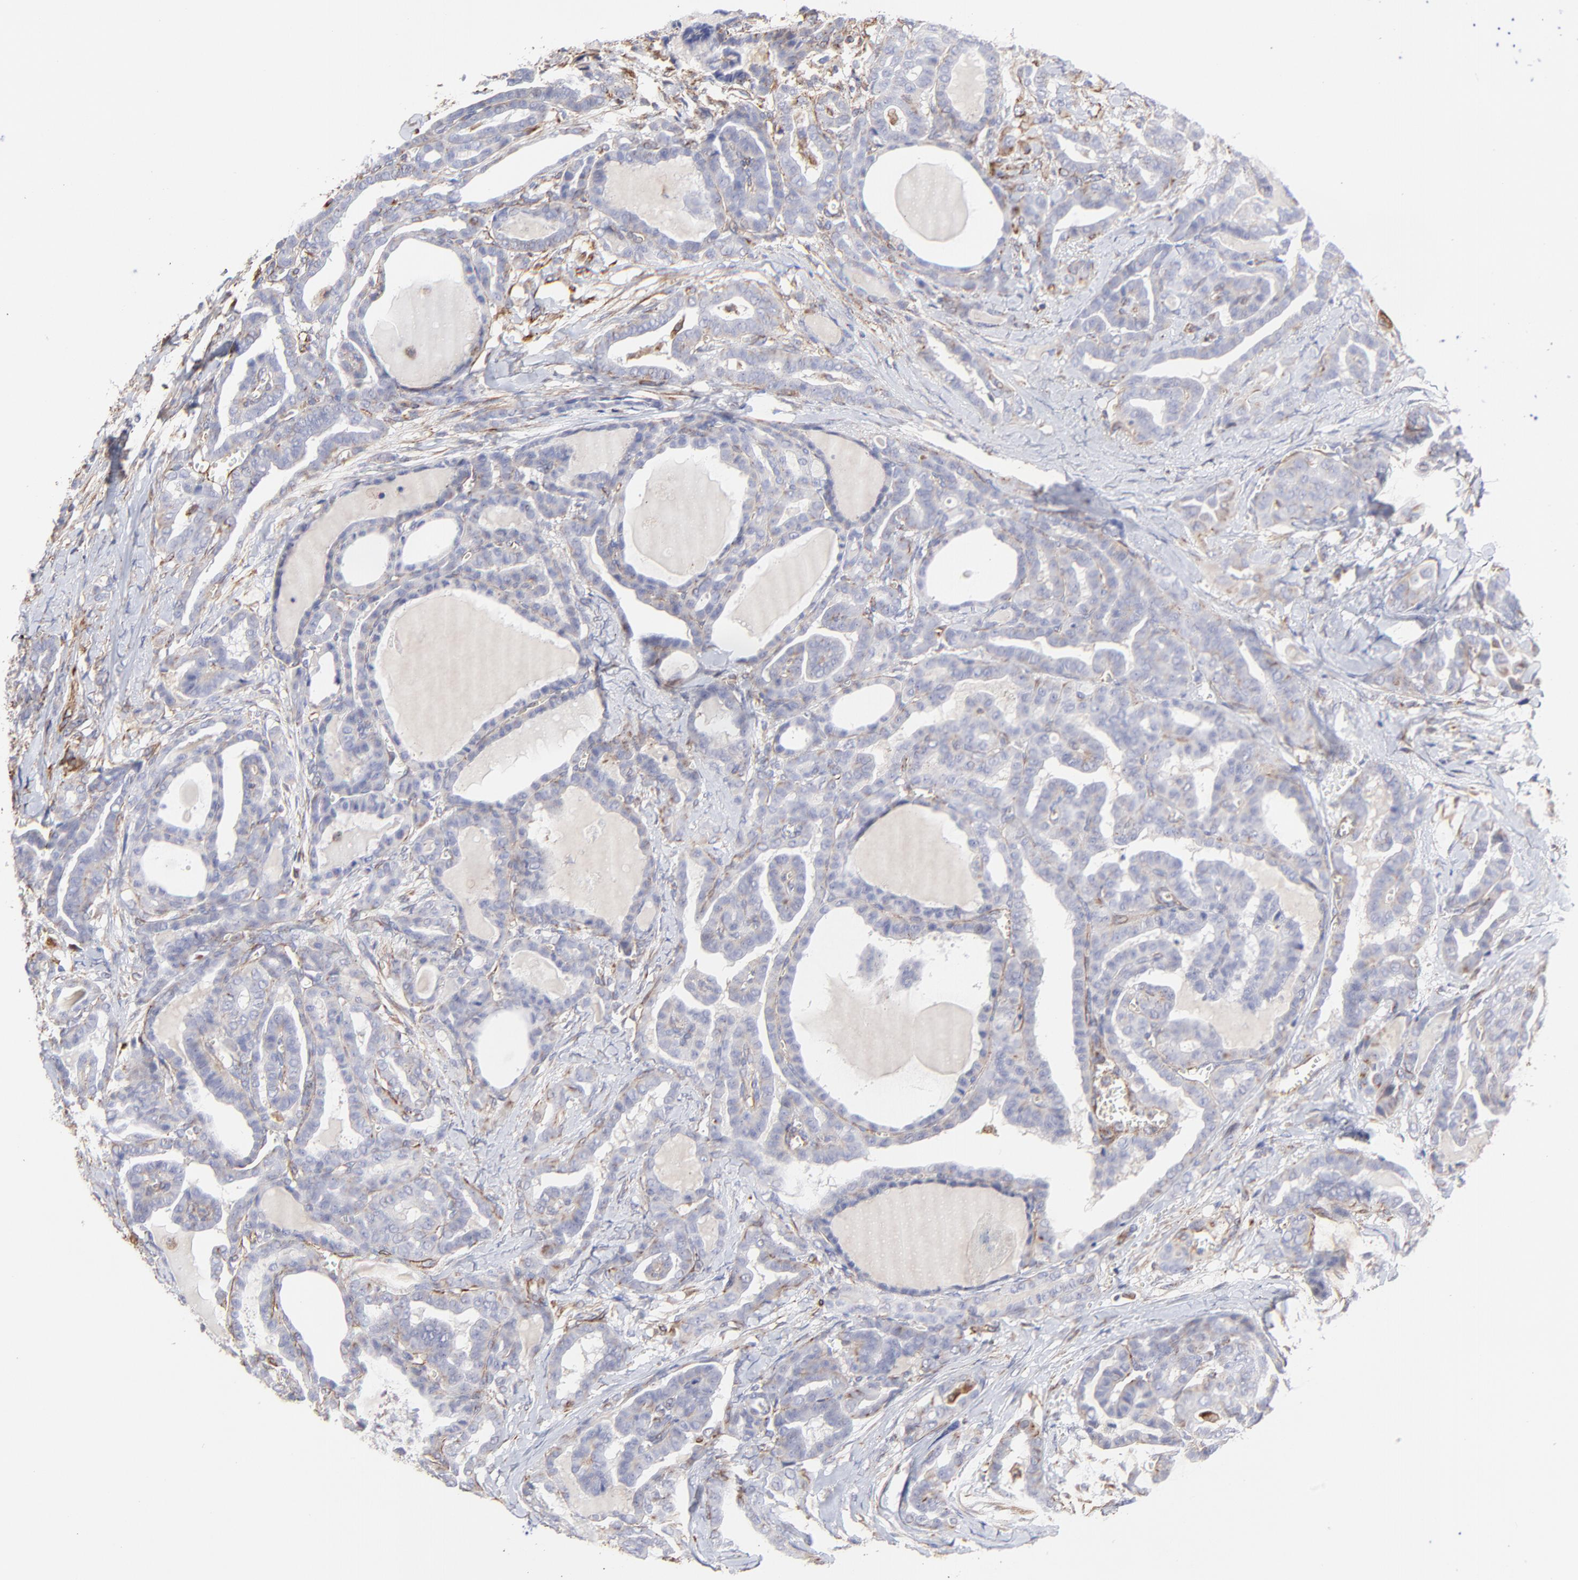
{"staining": {"intensity": "weak", "quantity": "<25%", "location": "cytoplasmic/membranous"}, "tissue": "thyroid cancer", "cell_type": "Tumor cells", "image_type": "cancer", "snomed": [{"axis": "morphology", "description": "Carcinoma, NOS"}, {"axis": "topography", "description": "Thyroid gland"}], "caption": "Immunohistochemistry (IHC) of thyroid carcinoma demonstrates no staining in tumor cells. (DAB (3,3'-diaminobenzidine) immunohistochemistry visualized using brightfield microscopy, high magnification).", "gene": "COX8C", "patient": {"sex": "female", "age": 91}}